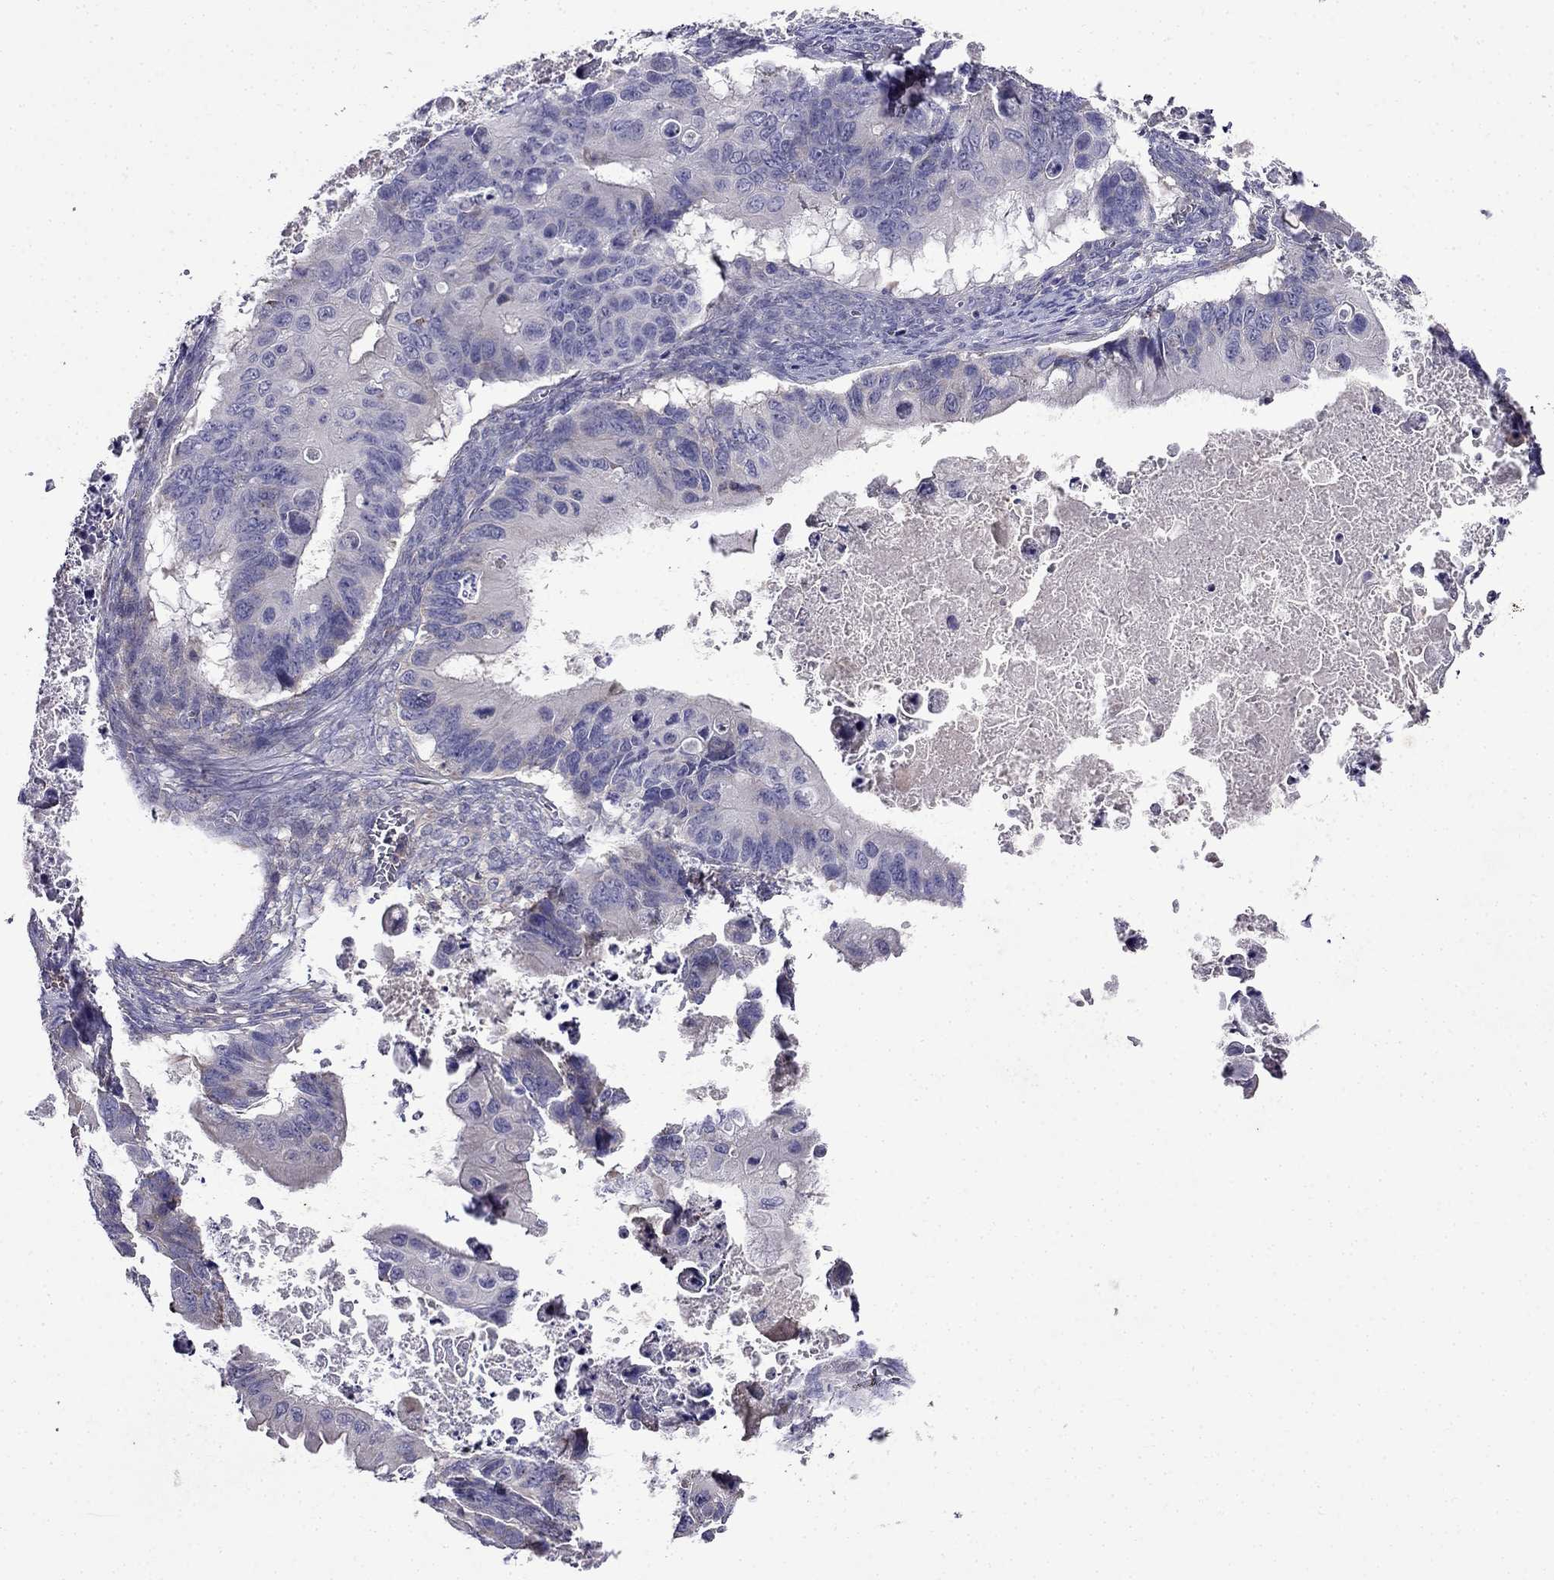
{"staining": {"intensity": "negative", "quantity": "none", "location": "none"}, "tissue": "ovarian cancer", "cell_type": "Tumor cells", "image_type": "cancer", "snomed": [{"axis": "morphology", "description": "Cystadenocarcinoma, mucinous, NOS"}, {"axis": "topography", "description": "Ovary"}], "caption": "Tumor cells are negative for protein expression in human ovarian mucinous cystadenocarcinoma.", "gene": "PI16", "patient": {"sex": "female", "age": 64}}